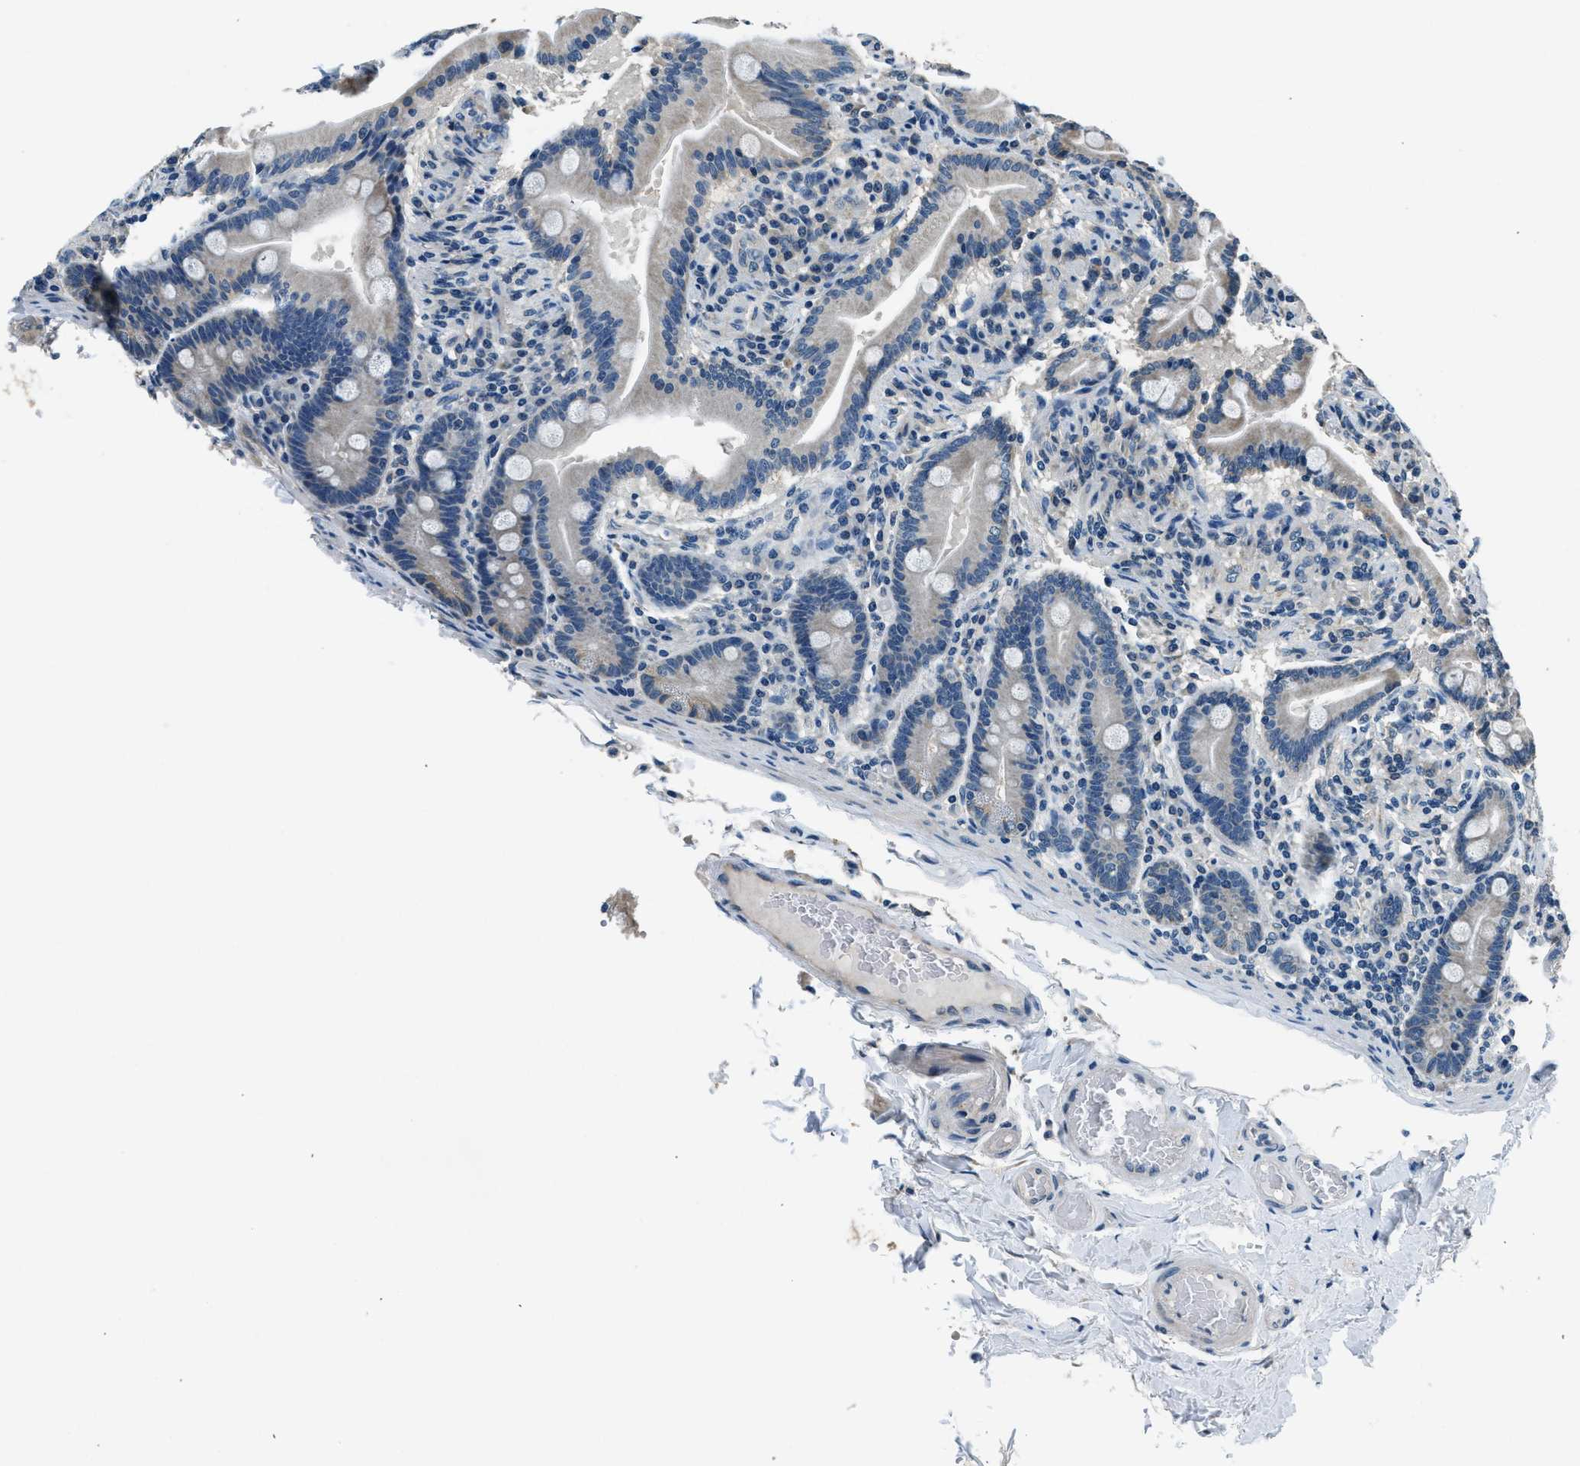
{"staining": {"intensity": "negative", "quantity": "none", "location": "none"}, "tissue": "duodenum", "cell_type": "Glandular cells", "image_type": "normal", "snomed": [{"axis": "morphology", "description": "Normal tissue, NOS"}, {"axis": "topography", "description": "Duodenum"}], "caption": "Immunohistochemistry photomicrograph of normal human duodenum stained for a protein (brown), which demonstrates no staining in glandular cells.", "gene": "NME8", "patient": {"sex": "male", "age": 54}}